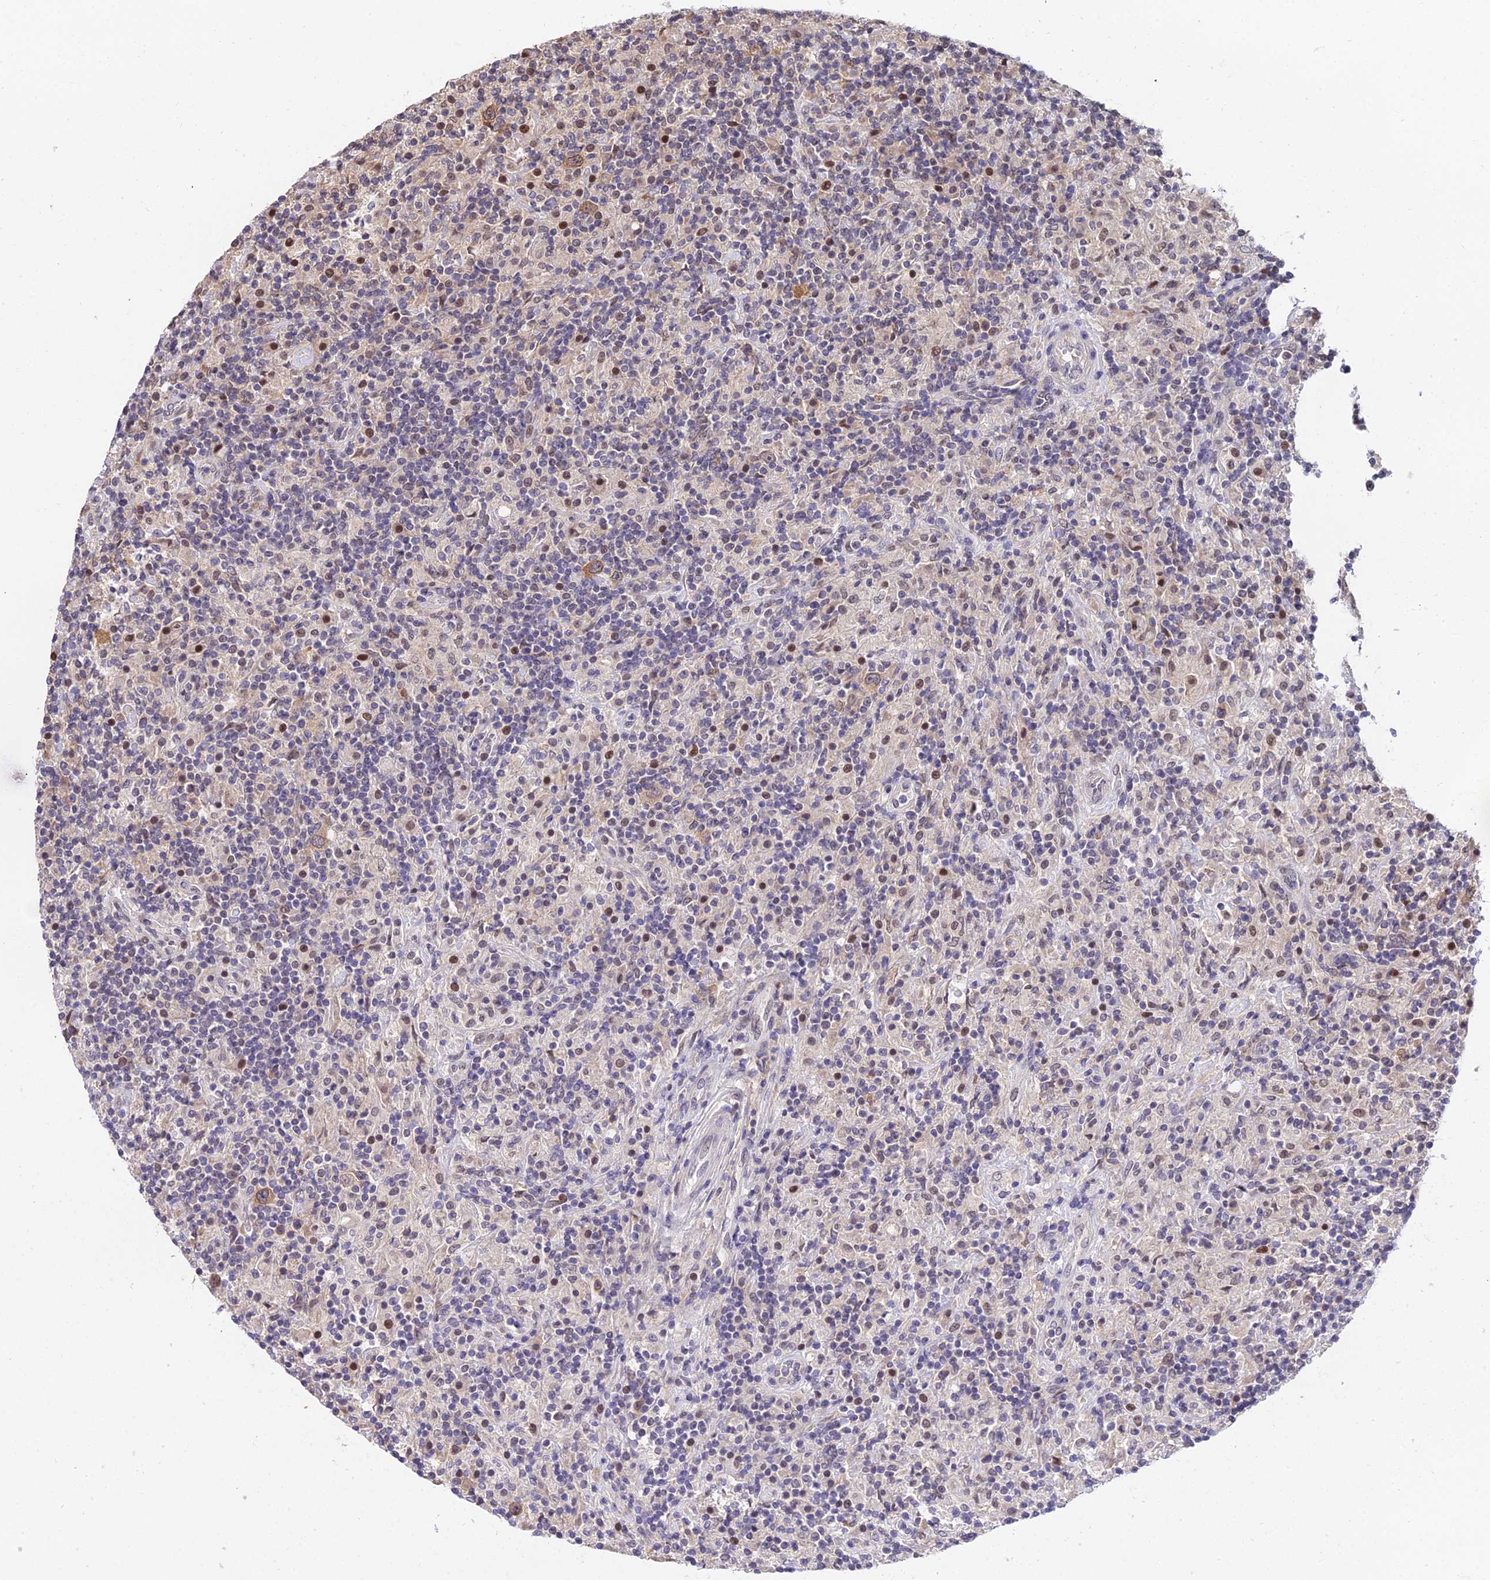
{"staining": {"intensity": "moderate", "quantity": ">75%", "location": "cytoplasmic/membranous,nuclear"}, "tissue": "lymphoma", "cell_type": "Tumor cells", "image_type": "cancer", "snomed": [{"axis": "morphology", "description": "Hodgkin's disease, NOS"}, {"axis": "topography", "description": "Lymph node"}], "caption": "Lymphoma stained for a protein demonstrates moderate cytoplasmic/membranous and nuclear positivity in tumor cells. (IHC, brightfield microscopy, high magnification).", "gene": "INPP4A", "patient": {"sex": "male", "age": 70}}